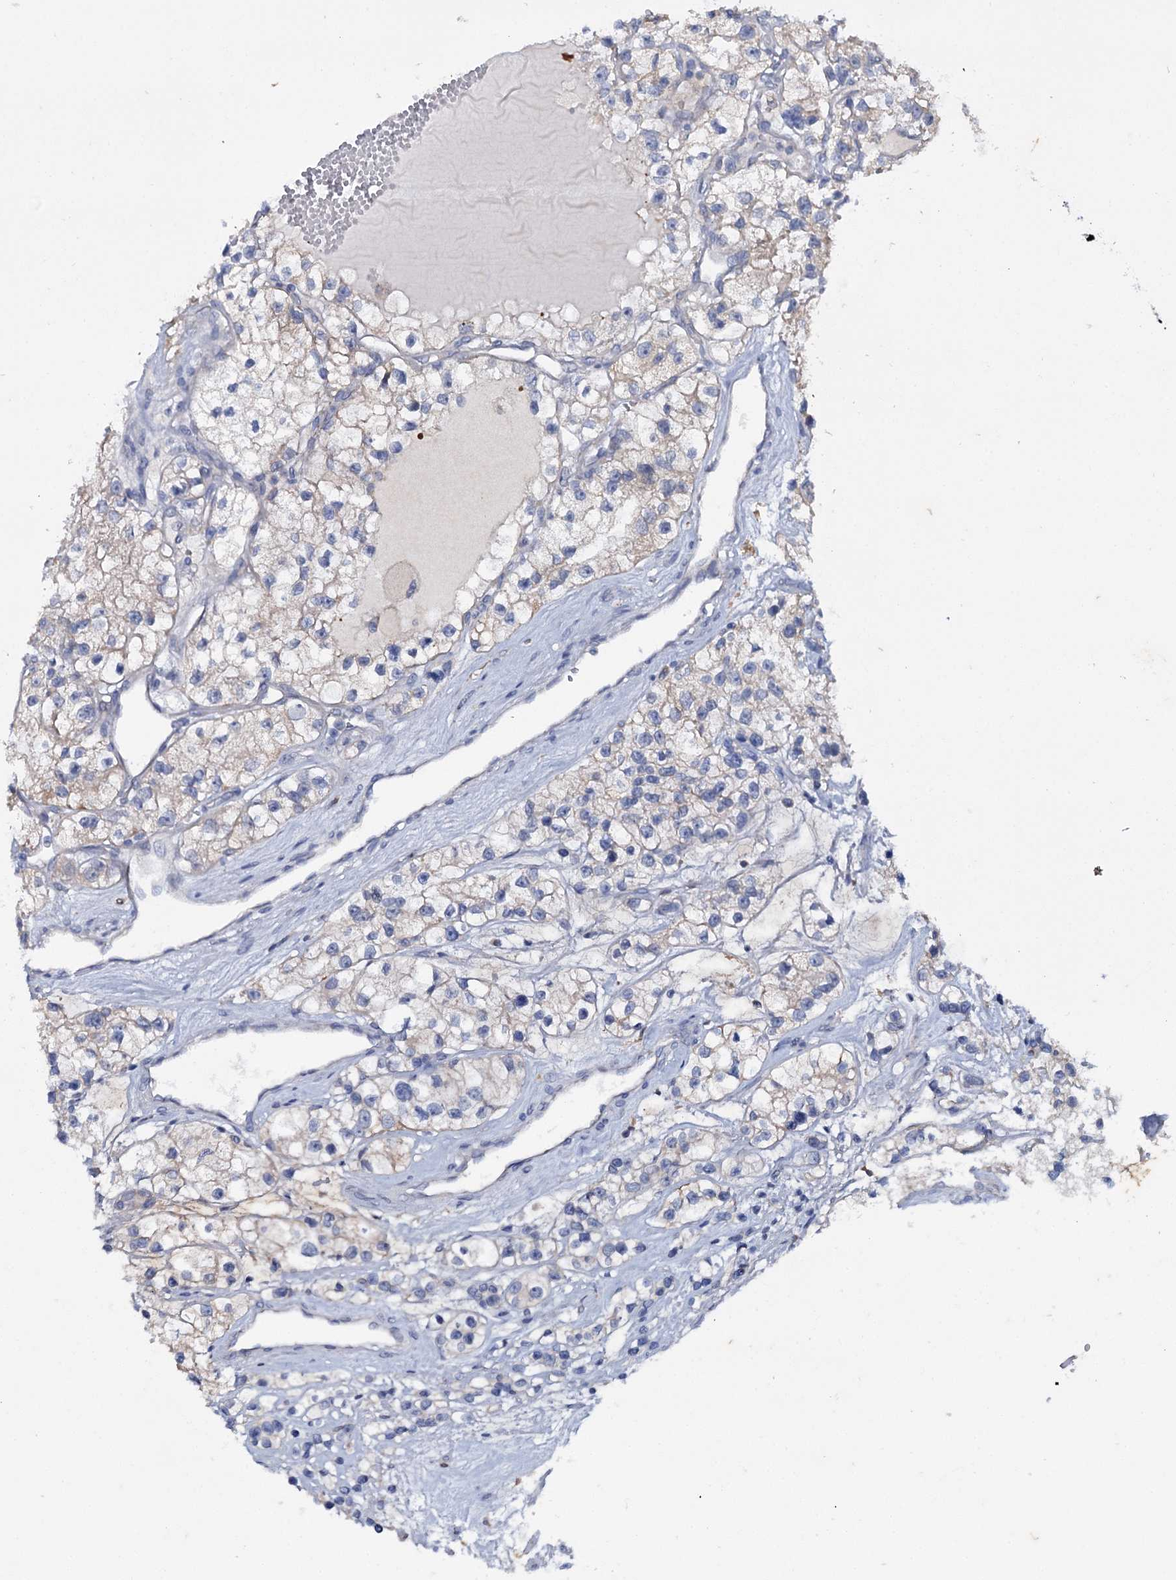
{"staining": {"intensity": "weak", "quantity": "<25%", "location": "cytoplasmic/membranous"}, "tissue": "renal cancer", "cell_type": "Tumor cells", "image_type": "cancer", "snomed": [{"axis": "morphology", "description": "Adenocarcinoma, NOS"}, {"axis": "topography", "description": "Kidney"}], "caption": "Renal cancer (adenocarcinoma) was stained to show a protein in brown. There is no significant staining in tumor cells.", "gene": "MID1IP1", "patient": {"sex": "female", "age": 57}}